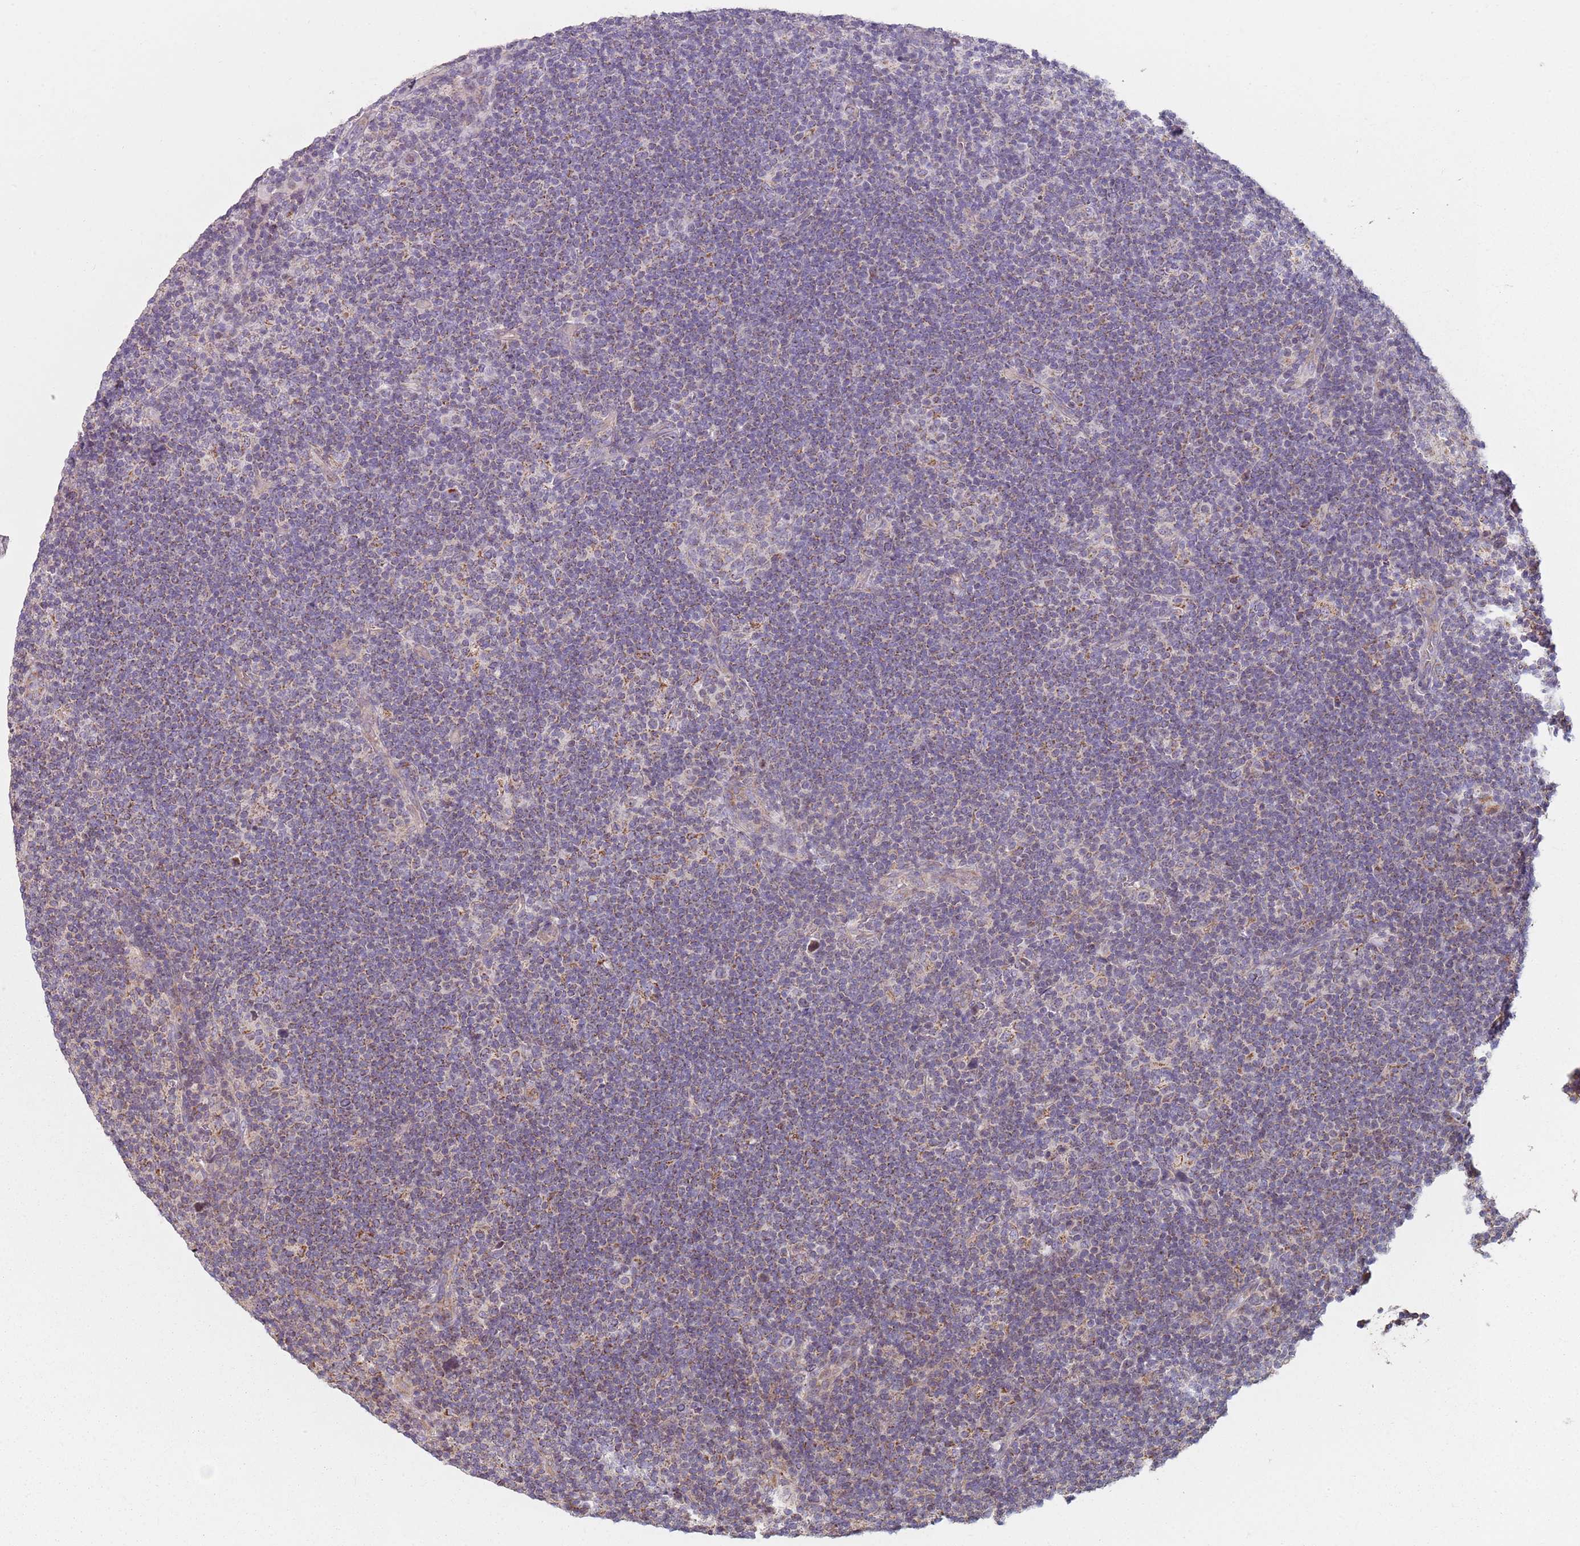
{"staining": {"intensity": "negative", "quantity": "none", "location": "none"}, "tissue": "lymphoma", "cell_type": "Tumor cells", "image_type": "cancer", "snomed": [{"axis": "morphology", "description": "Hodgkin's disease, NOS"}, {"axis": "topography", "description": "Lymph node"}], "caption": "IHC photomicrograph of neoplastic tissue: human Hodgkin's disease stained with DAB (3,3'-diaminobenzidine) displays no significant protein positivity in tumor cells. Nuclei are stained in blue.", "gene": "GAS8", "patient": {"sex": "female", "age": 57}}